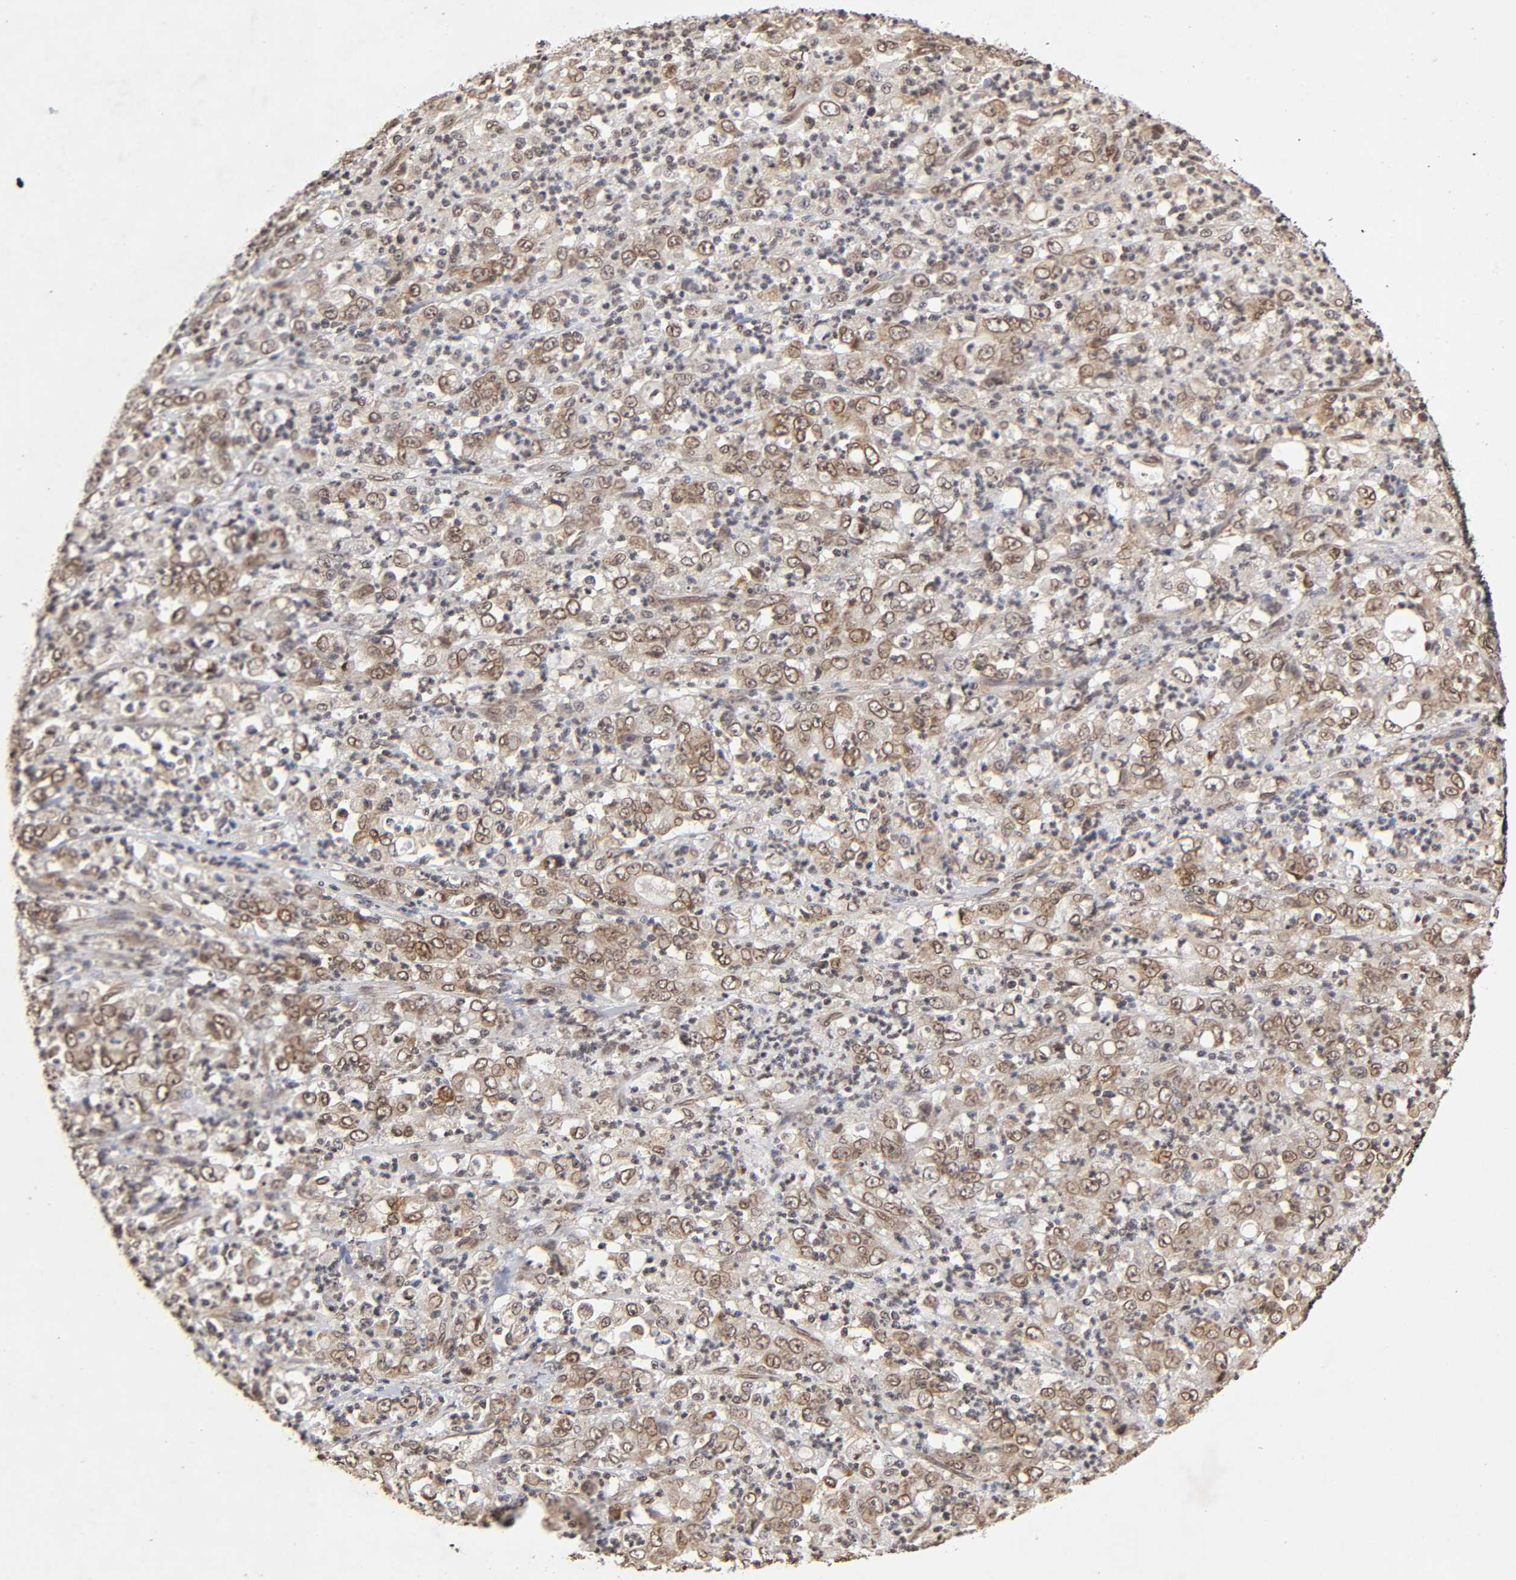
{"staining": {"intensity": "weak", "quantity": ">75%", "location": "cytoplasmic/membranous,nuclear"}, "tissue": "stomach cancer", "cell_type": "Tumor cells", "image_type": "cancer", "snomed": [{"axis": "morphology", "description": "Adenocarcinoma, NOS"}, {"axis": "topography", "description": "Stomach, lower"}], "caption": "Immunohistochemical staining of human stomach cancer (adenocarcinoma) shows low levels of weak cytoplasmic/membranous and nuclear protein staining in approximately >75% of tumor cells. The staining was performed using DAB to visualize the protein expression in brown, while the nuclei were stained in blue with hematoxylin (Magnification: 20x).", "gene": "MLLT6", "patient": {"sex": "female", "age": 71}}